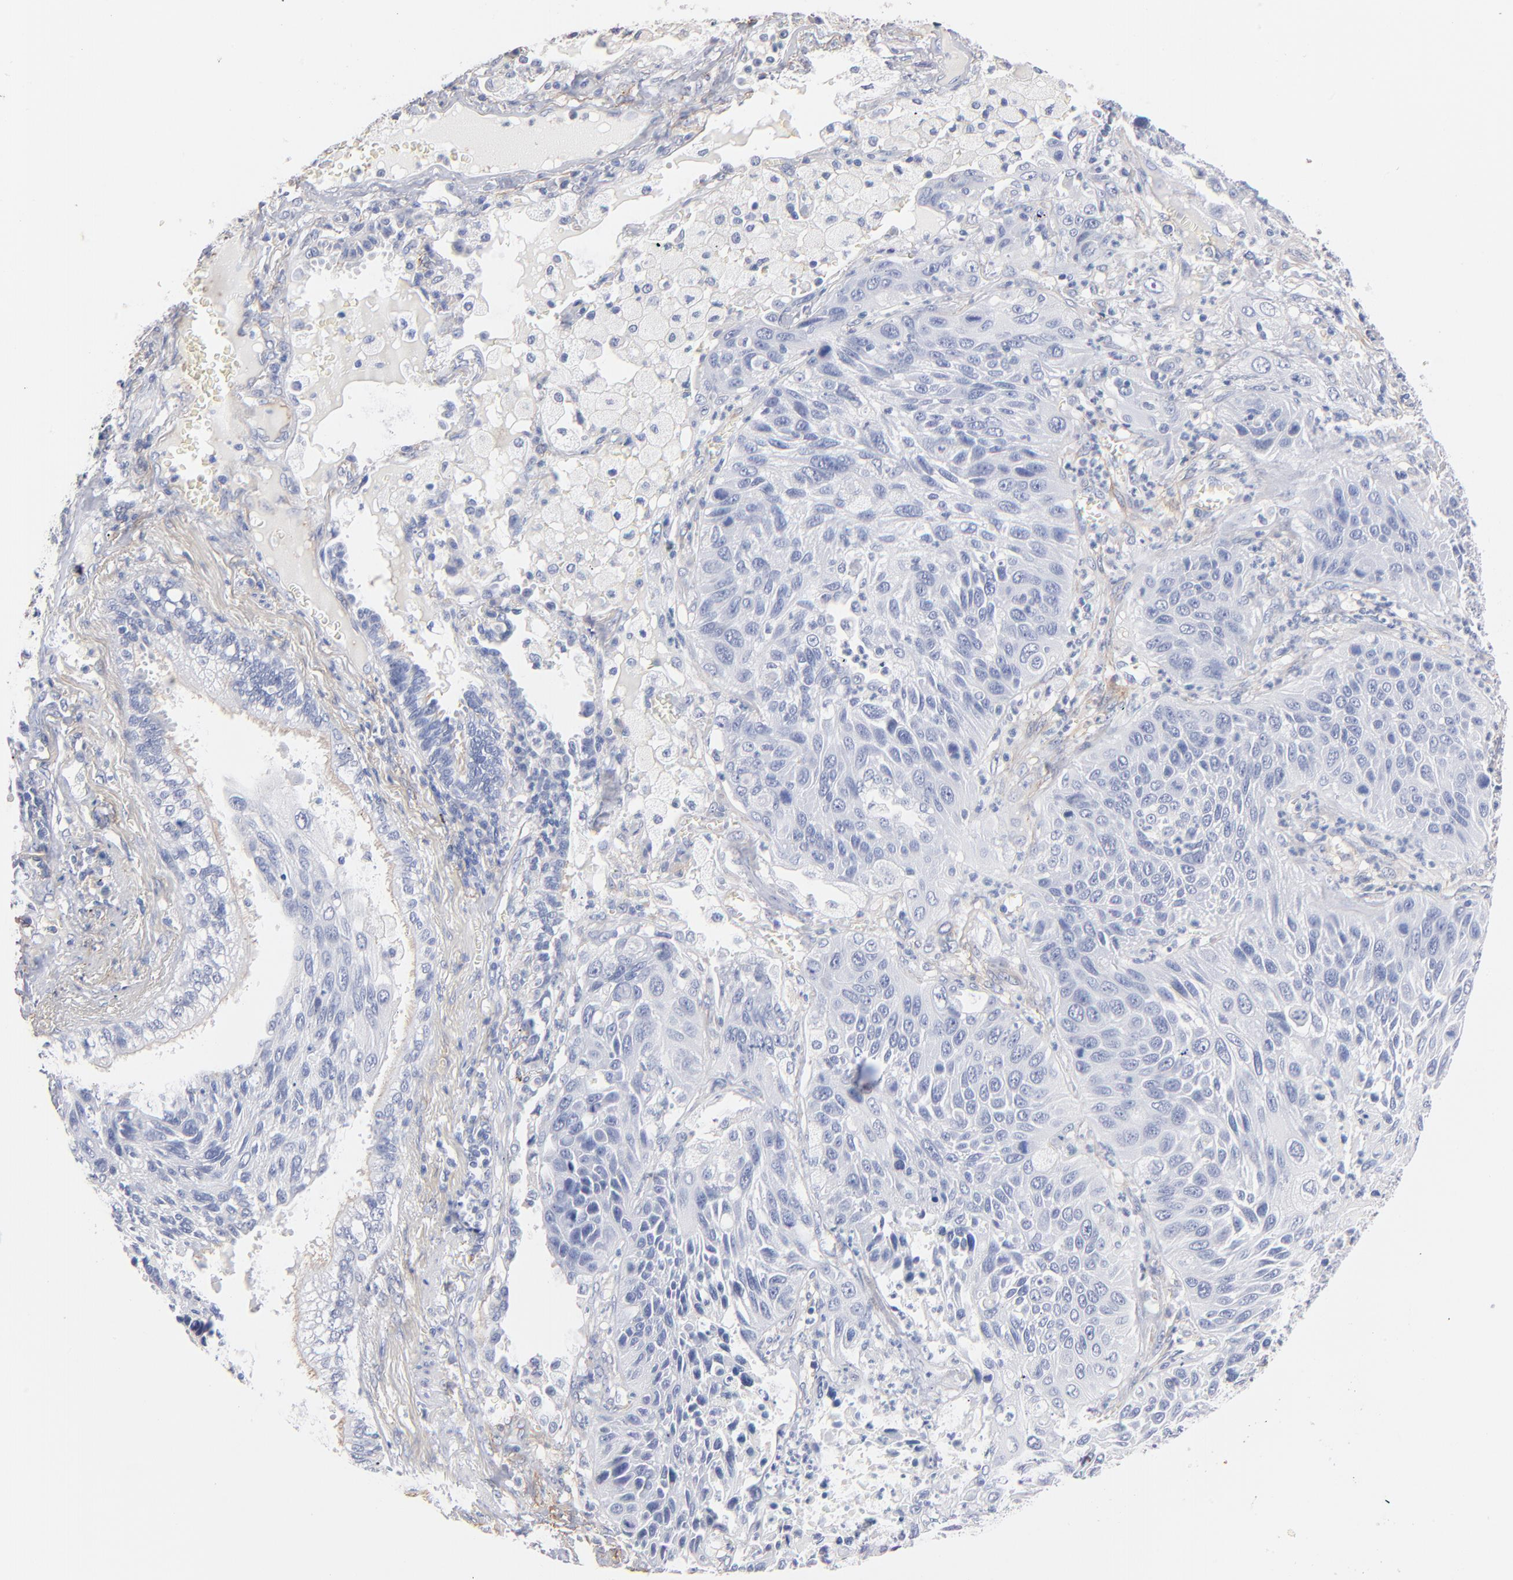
{"staining": {"intensity": "negative", "quantity": "none", "location": "none"}, "tissue": "lung cancer", "cell_type": "Tumor cells", "image_type": "cancer", "snomed": [{"axis": "morphology", "description": "Squamous cell carcinoma, NOS"}, {"axis": "topography", "description": "Lung"}], "caption": "There is no significant positivity in tumor cells of squamous cell carcinoma (lung).", "gene": "ITGA8", "patient": {"sex": "female", "age": 76}}